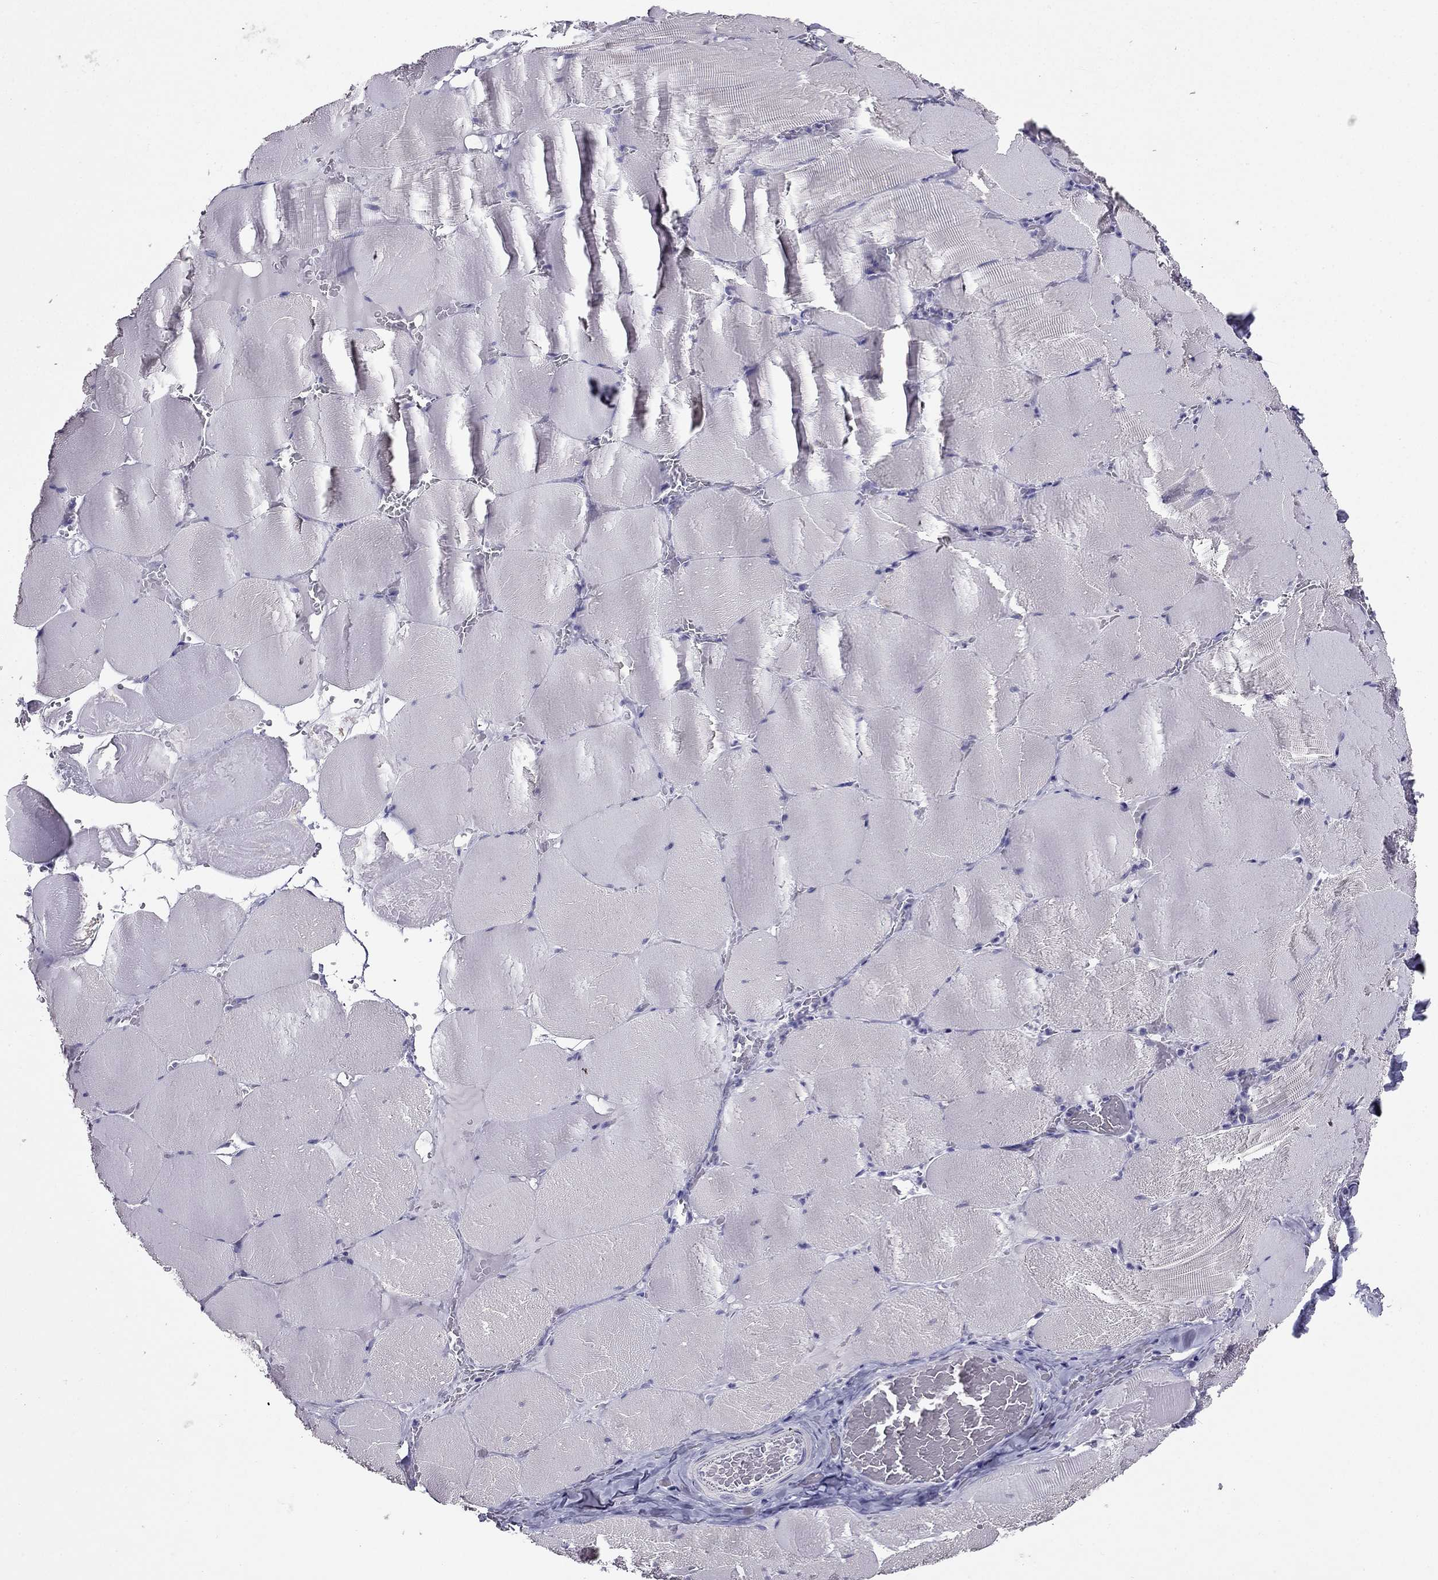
{"staining": {"intensity": "negative", "quantity": "none", "location": "none"}, "tissue": "skeletal muscle", "cell_type": "Myocytes", "image_type": "normal", "snomed": [{"axis": "morphology", "description": "Normal tissue, NOS"}, {"axis": "morphology", "description": "Malignant melanoma, Metastatic site"}, {"axis": "topography", "description": "Skeletal muscle"}], "caption": "This photomicrograph is of unremarkable skeletal muscle stained with immunohistochemistry (IHC) to label a protein in brown with the nuclei are counter-stained blue. There is no positivity in myocytes. (Stains: DAB (3,3'-diaminobenzidine) immunohistochemistry (IHC) with hematoxylin counter stain, Microscopy: brightfield microscopy at high magnification).", "gene": "PTH", "patient": {"sex": "male", "age": 50}}